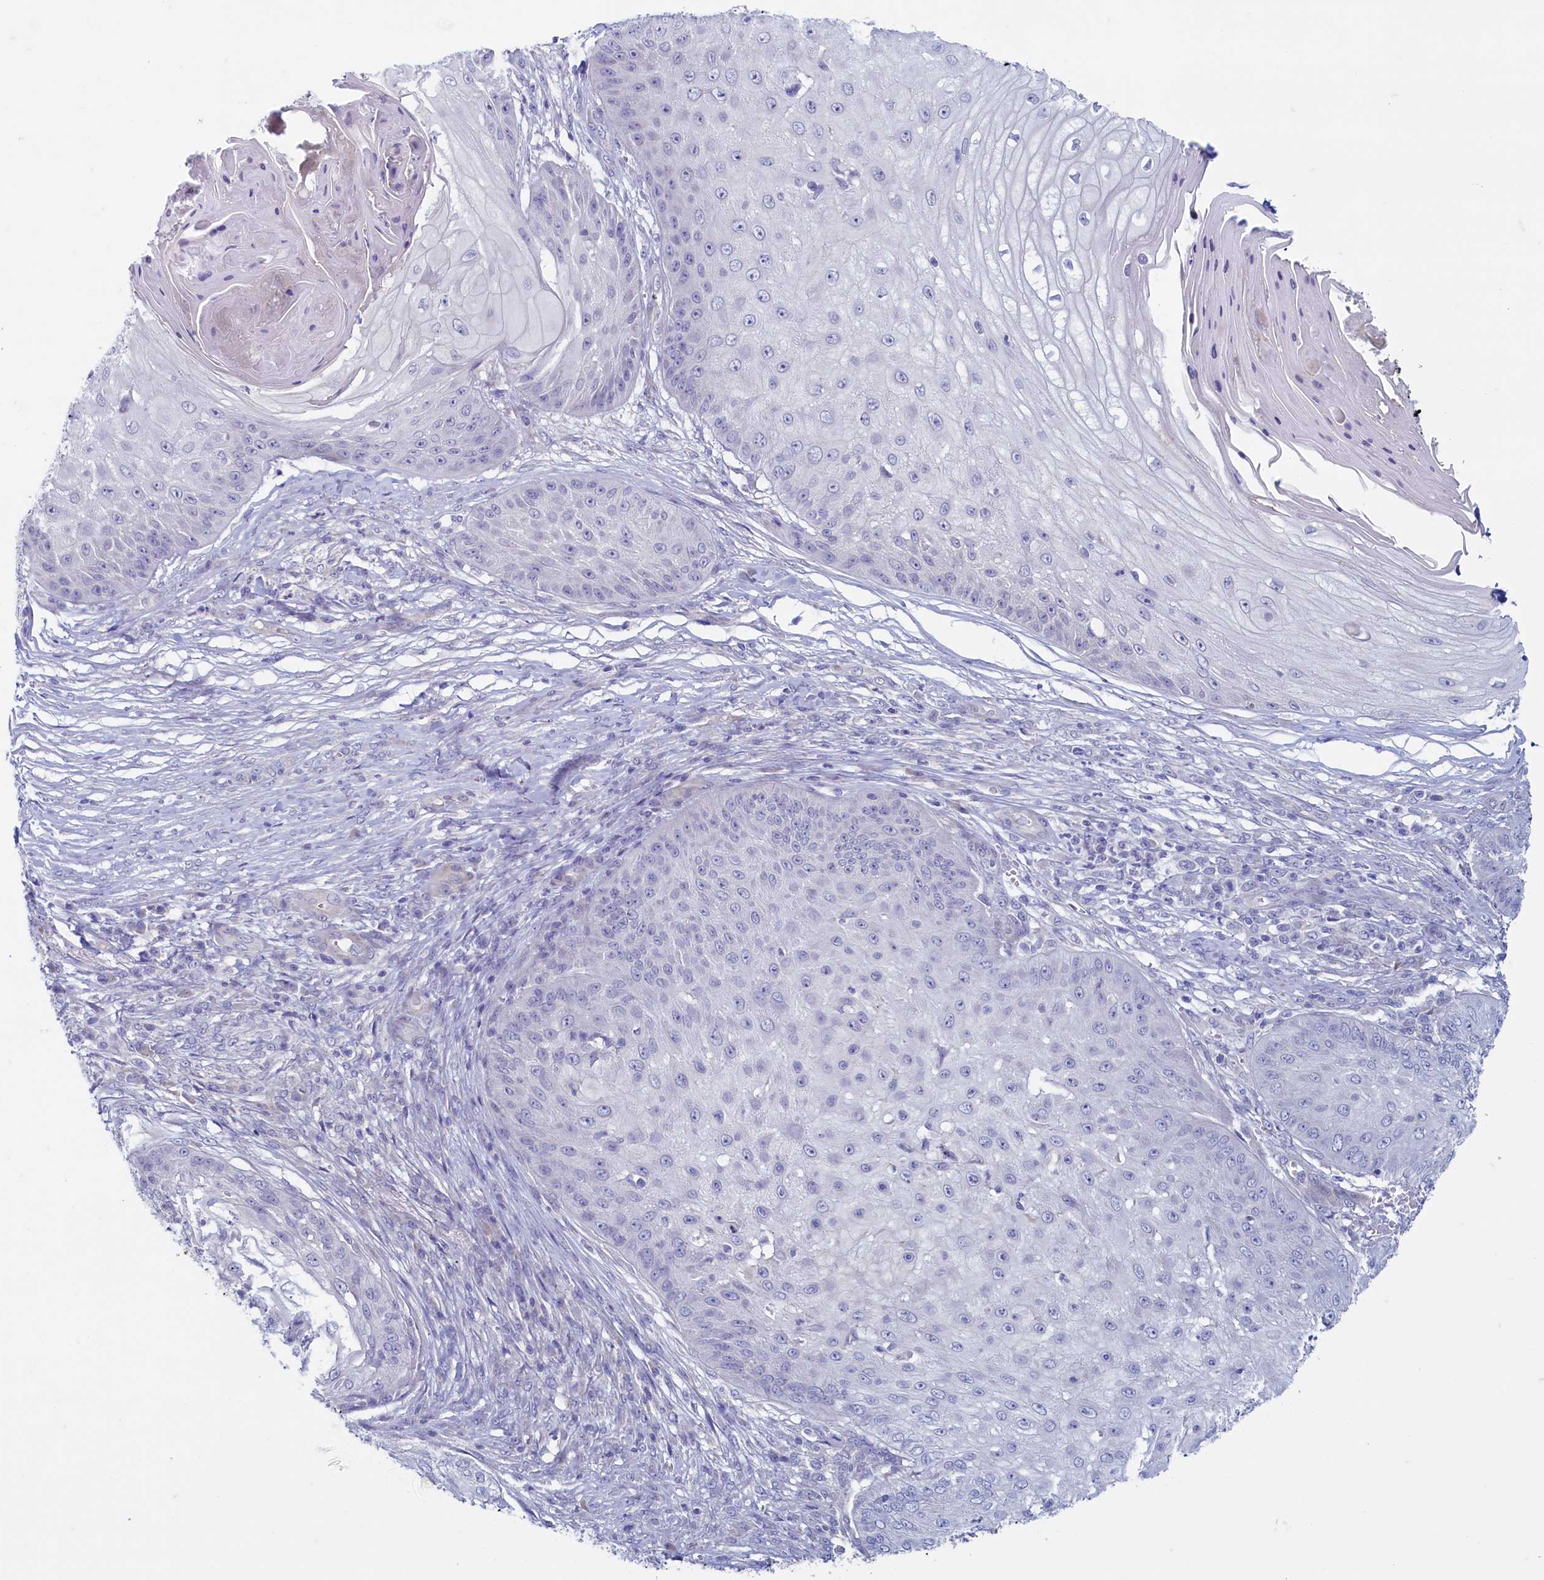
{"staining": {"intensity": "negative", "quantity": "none", "location": "none"}, "tissue": "skin cancer", "cell_type": "Tumor cells", "image_type": "cancer", "snomed": [{"axis": "morphology", "description": "Squamous cell carcinoma, NOS"}, {"axis": "topography", "description": "Skin"}], "caption": "Tumor cells are negative for protein expression in human skin cancer. (DAB immunohistochemistry (IHC) with hematoxylin counter stain).", "gene": "MAP1LC3A", "patient": {"sex": "male", "age": 70}}